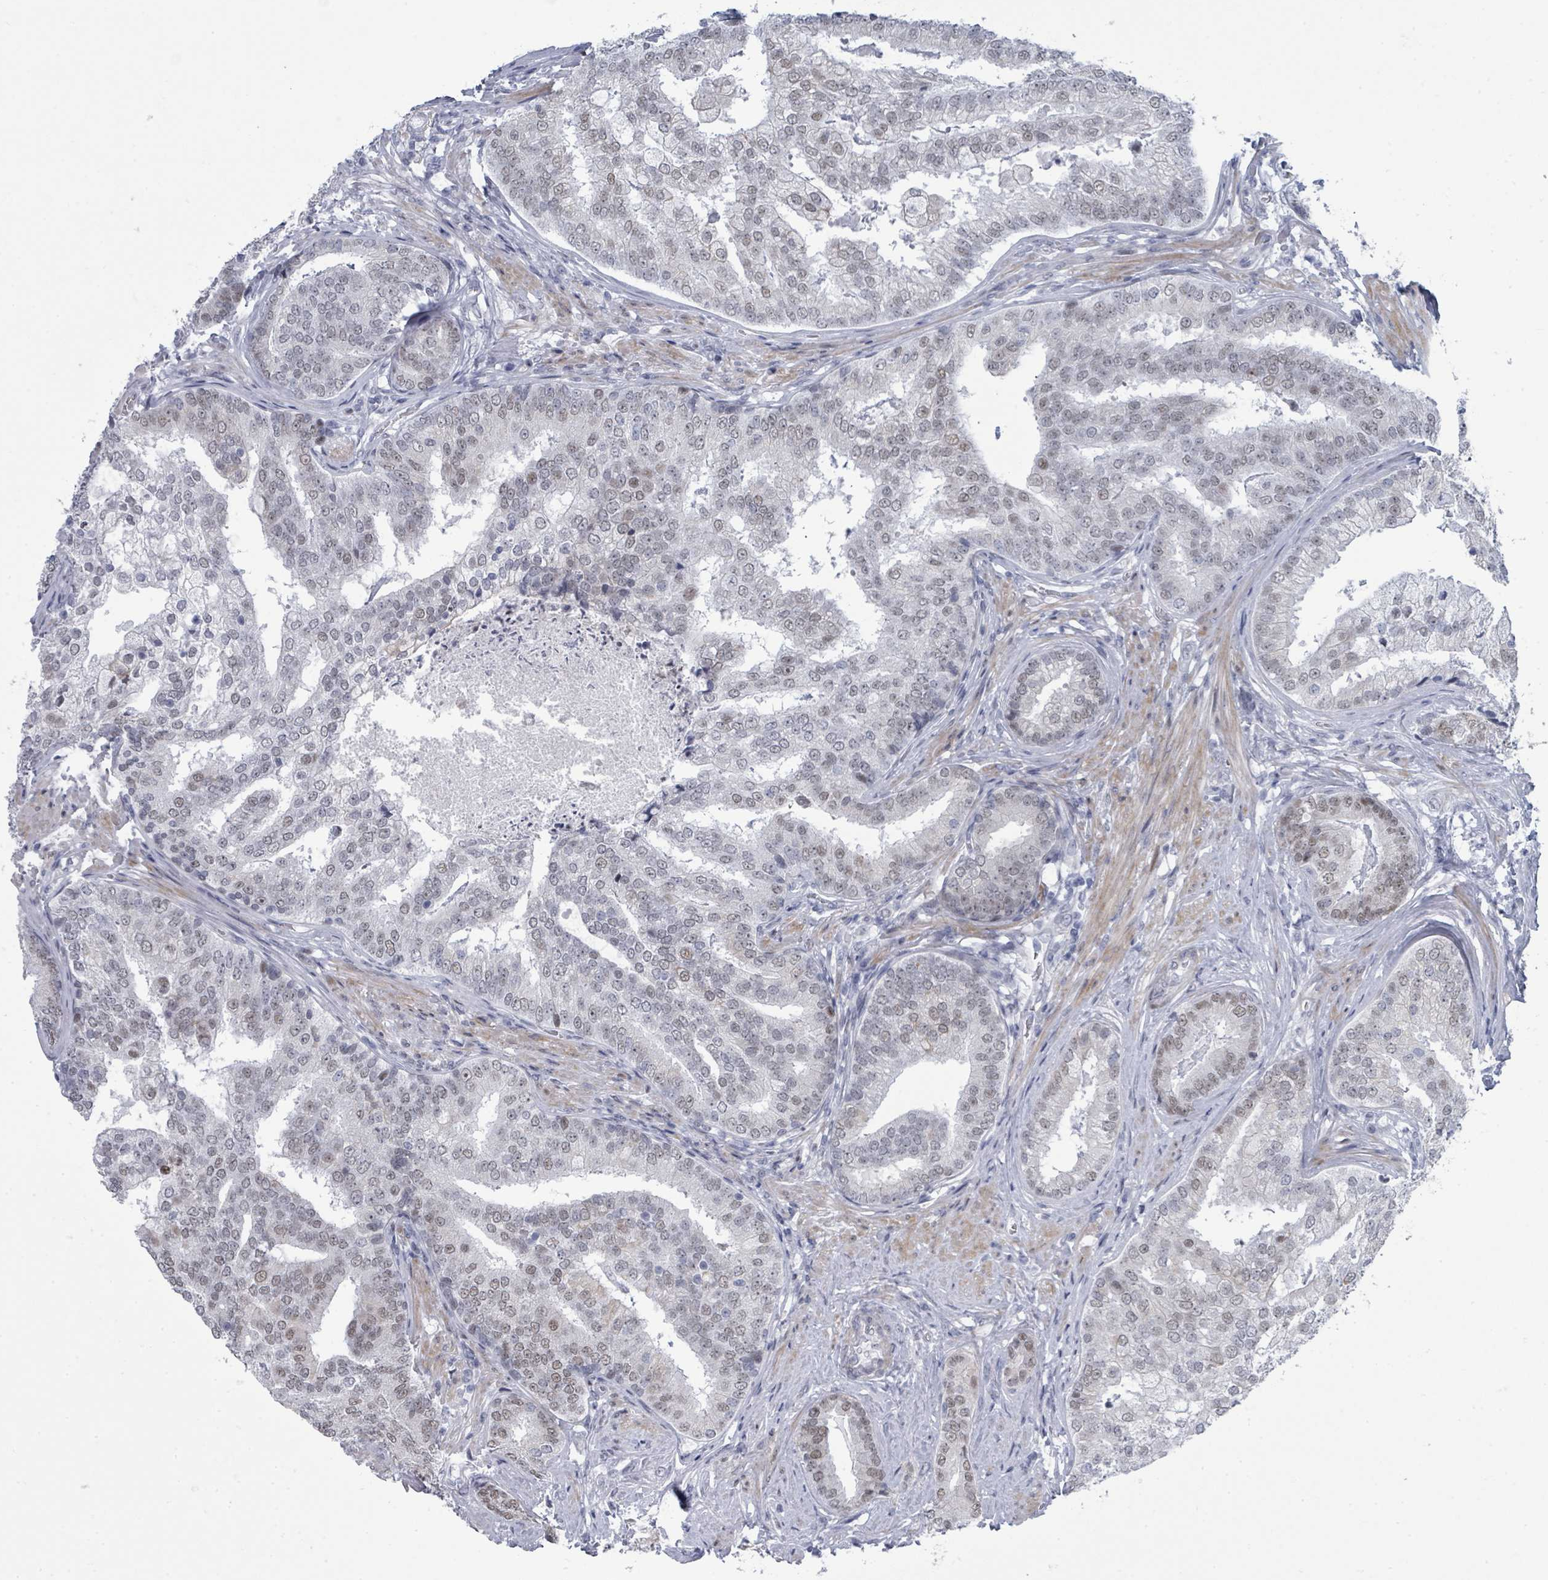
{"staining": {"intensity": "weak", "quantity": "25%-75%", "location": "nuclear"}, "tissue": "prostate cancer", "cell_type": "Tumor cells", "image_type": "cancer", "snomed": [{"axis": "morphology", "description": "Adenocarcinoma, High grade"}, {"axis": "topography", "description": "Prostate"}], "caption": "Prostate cancer (adenocarcinoma (high-grade)) stained for a protein exhibits weak nuclear positivity in tumor cells.", "gene": "CT45A5", "patient": {"sex": "male", "age": 55}}